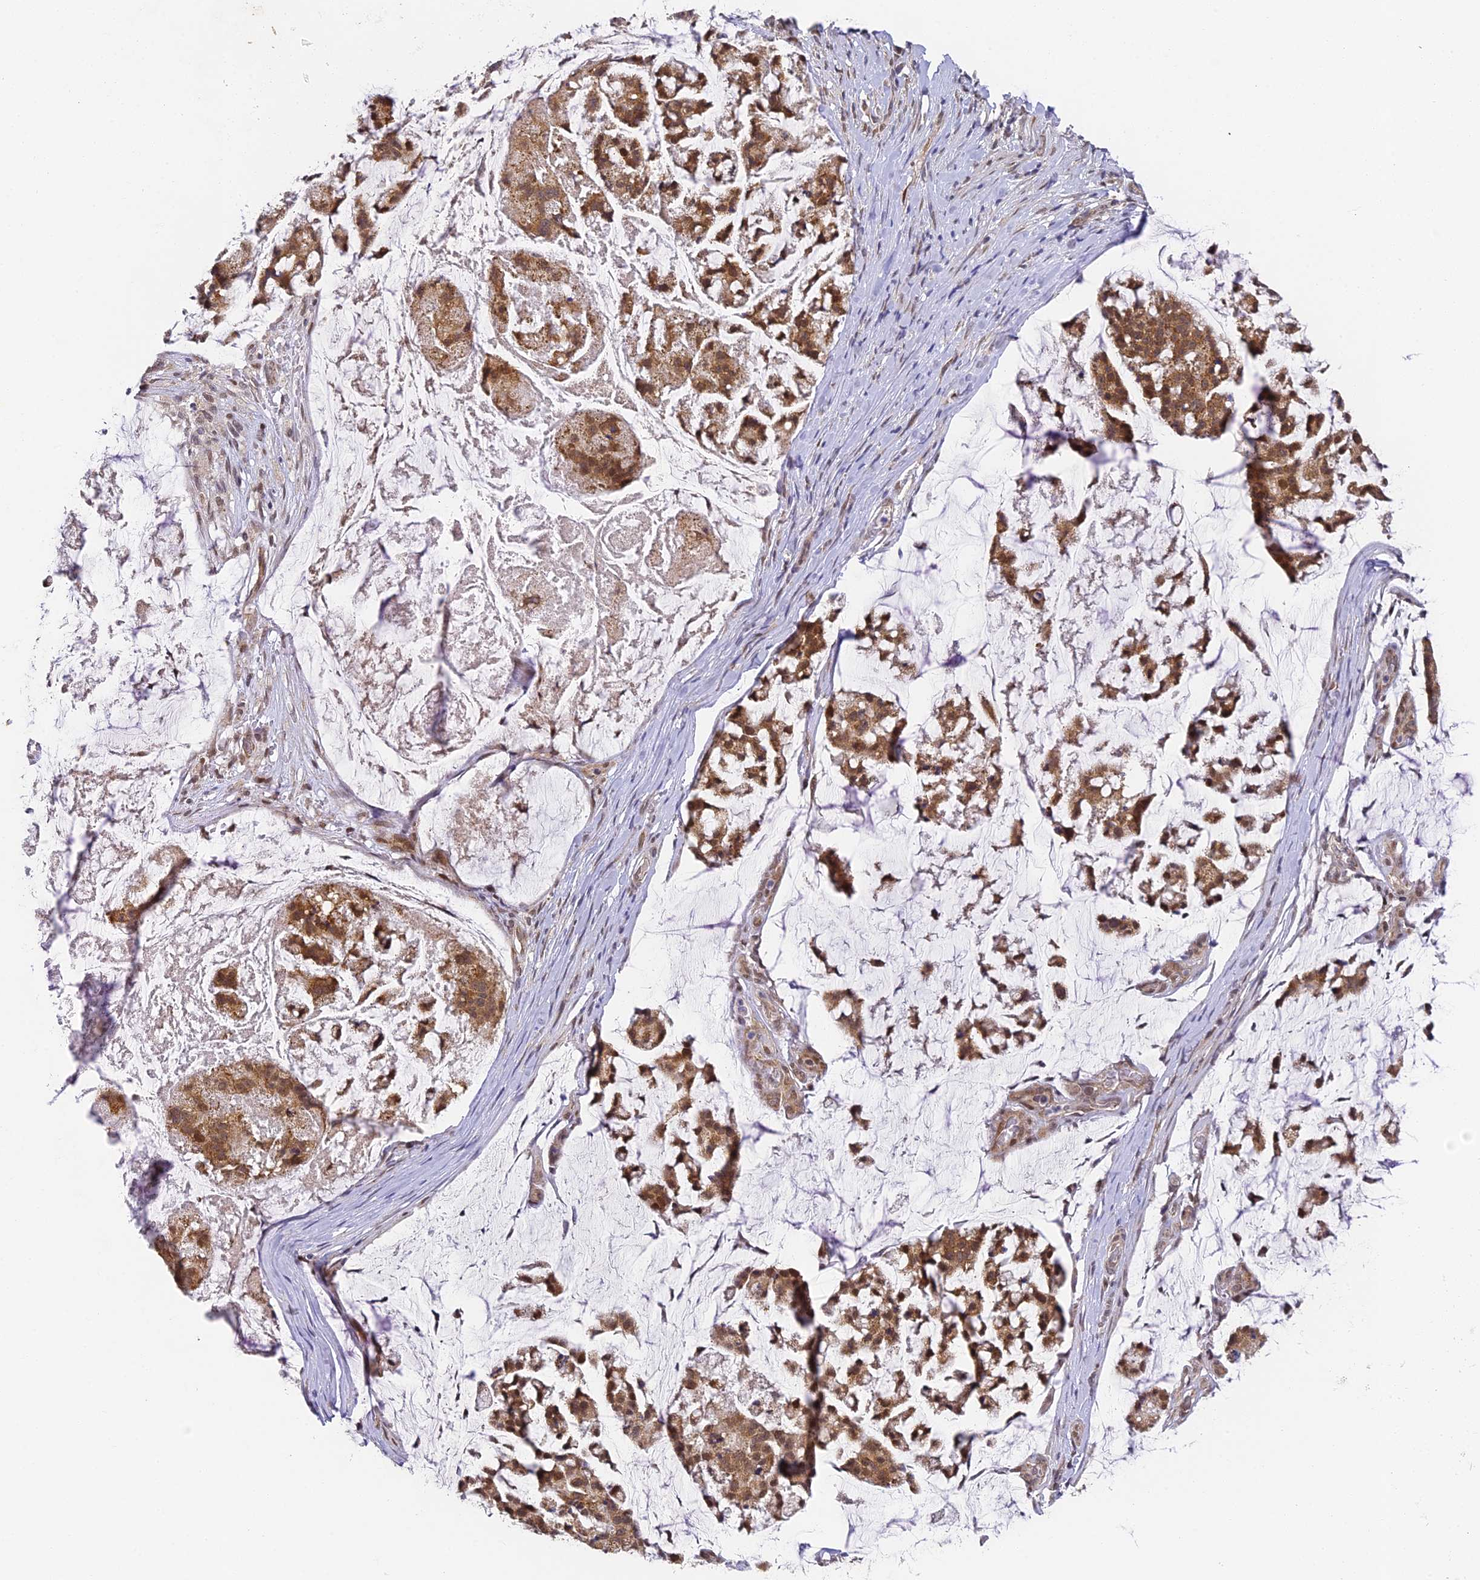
{"staining": {"intensity": "moderate", "quantity": ">75%", "location": "cytoplasmic/membranous,nuclear"}, "tissue": "stomach cancer", "cell_type": "Tumor cells", "image_type": "cancer", "snomed": [{"axis": "morphology", "description": "Adenocarcinoma, NOS"}, {"axis": "topography", "description": "Stomach, lower"}], "caption": "This micrograph reveals adenocarcinoma (stomach) stained with IHC to label a protein in brown. The cytoplasmic/membranous and nuclear of tumor cells show moderate positivity for the protein. Nuclei are counter-stained blue.", "gene": "DNAAF10", "patient": {"sex": "male", "age": 67}}